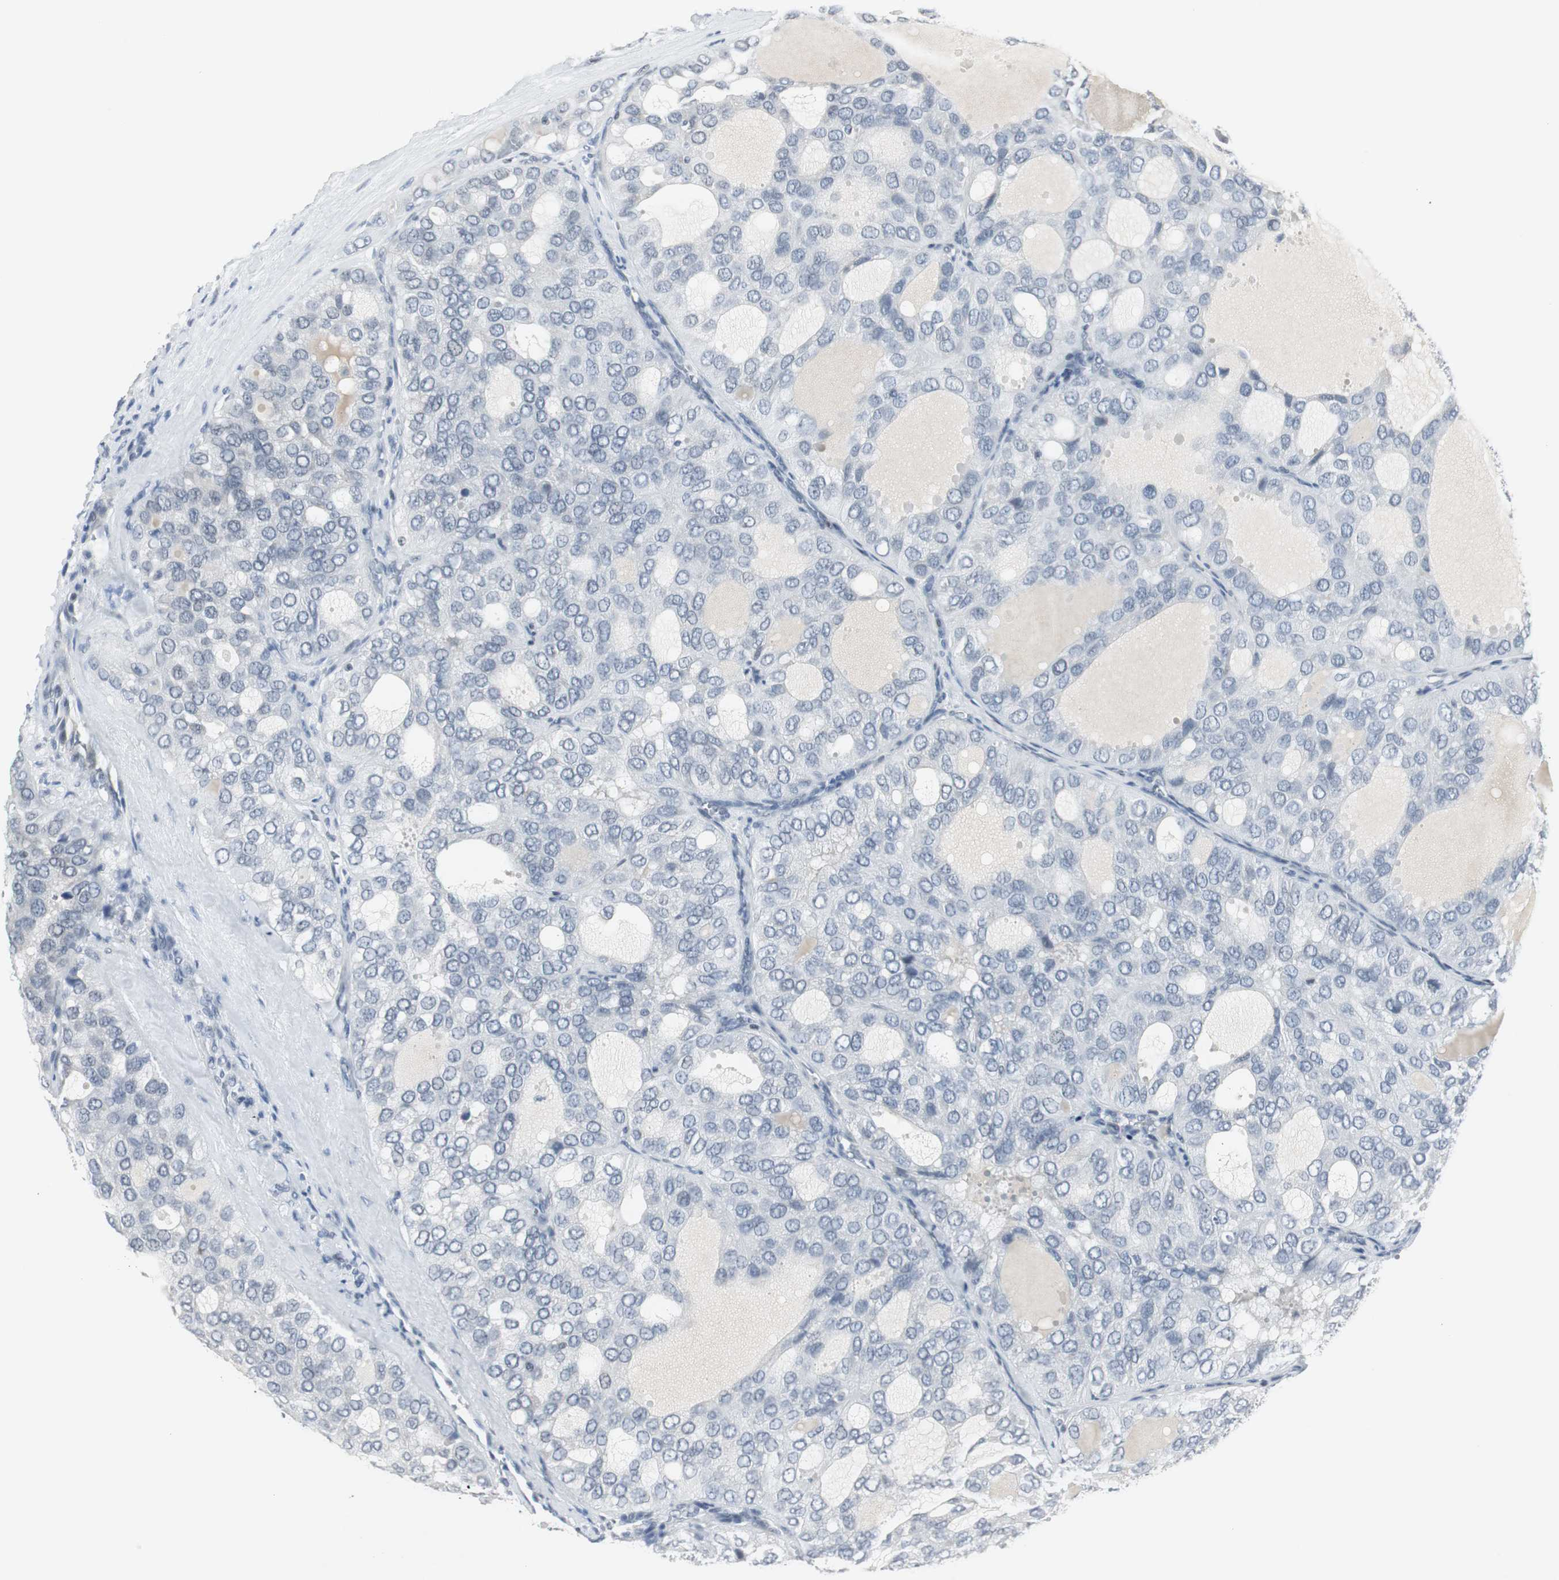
{"staining": {"intensity": "negative", "quantity": "none", "location": "none"}, "tissue": "thyroid cancer", "cell_type": "Tumor cells", "image_type": "cancer", "snomed": [{"axis": "morphology", "description": "Follicular adenoma carcinoma, NOS"}, {"axis": "topography", "description": "Thyroid gland"}], "caption": "Human thyroid follicular adenoma carcinoma stained for a protein using IHC displays no positivity in tumor cells.", "gene": "ELK1", "patient": {"sex": "male", "age": 75}}